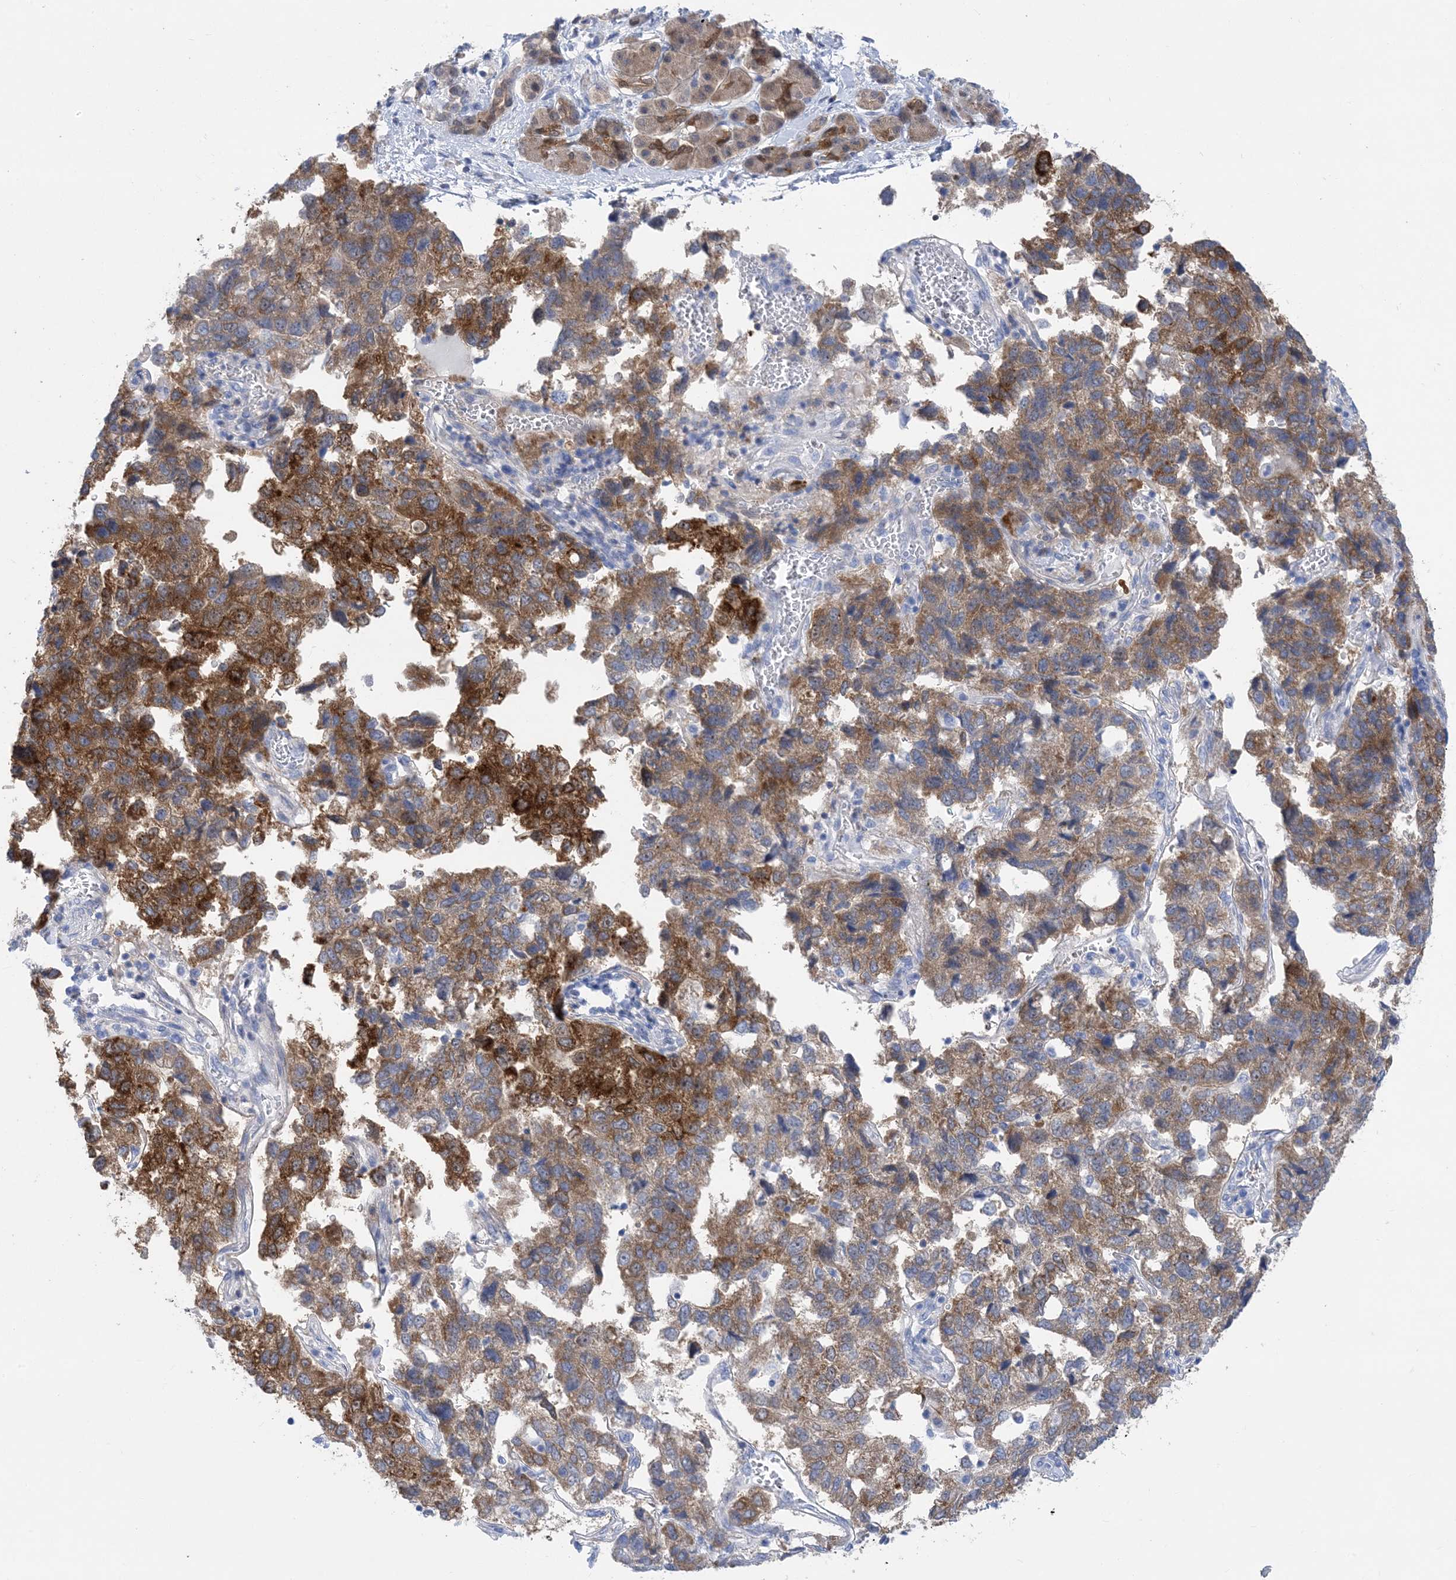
{"staining": {"intensity": "moderate", "quantity": ">75%", "location": "cytoplasmic/membranous"}, "tissue": "pancreatic cancer", "cell_type": "Tumor cells", "image_type": "cancer", "snomed": [{"axis": "morphology", "description": "Adenocarcinoma, NOS"}, {"axis": "topography", "description": "Pancreas"}], "caption": "Immunohistochemical staining of human pancreatic cancer (adenocarcinoma) displays medium levels of moderate cytoplasmic/membranous protein expression in about >75% of tumor cells. The protein is stained brown, and the nuclei are stained in blue (DAB IHC with brightfield microscopy, high magnification).", "gene": "SH3YL1", "patient": {"sex": "female", "age": 61}}